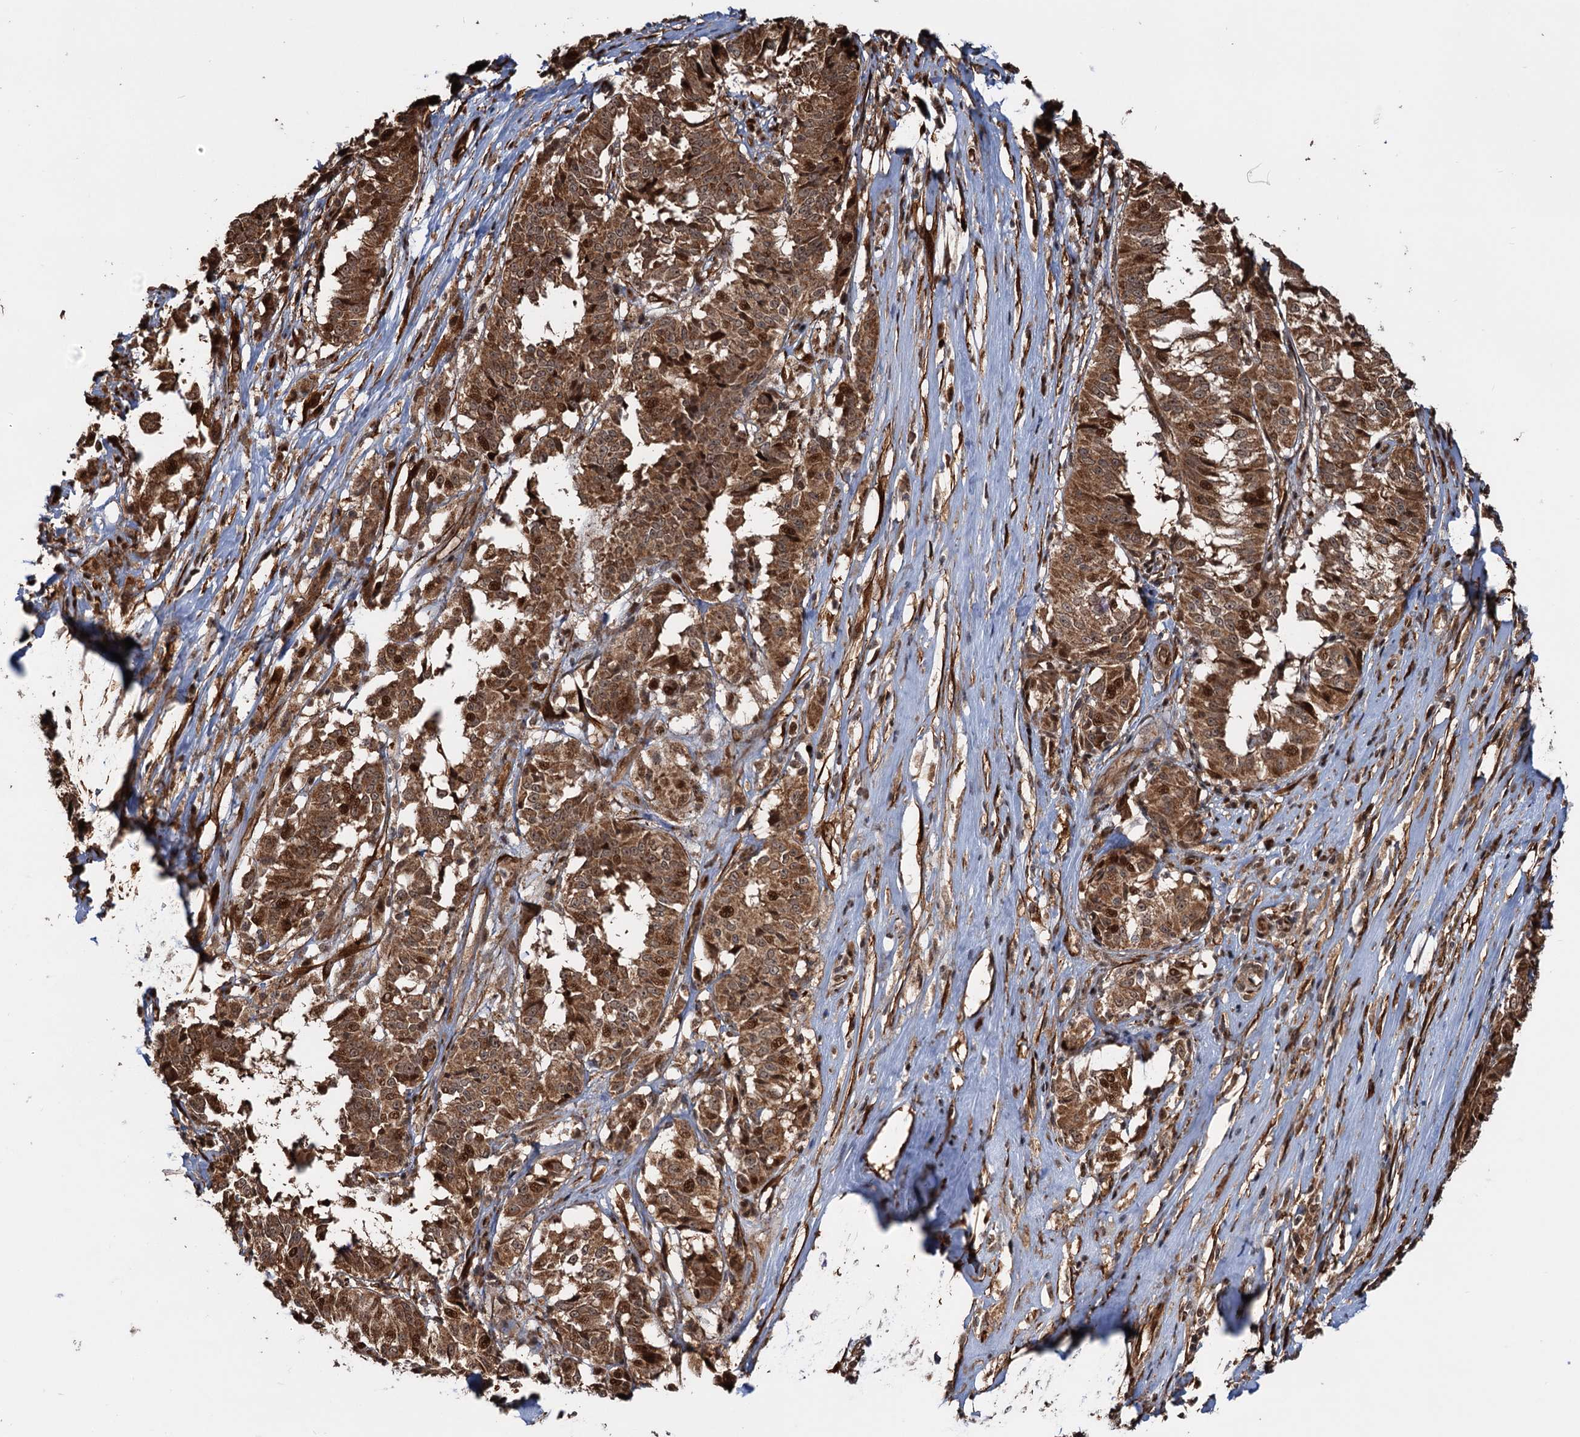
{"staining": {"intensity": "moderate", "quantity": ">75%", "location": "cytoplasmic/membranous,nuclear"}, "tissue": "melanoma", "cell_type": "Tumor cells", "image_type": "cancer", "snomed": [{"axis": "morphology", "description": "Malignant melanoma, NOS"}, {"axis": "topography", "description": "Skin"}], "caption": "Immunohistochemistry (IHC) photomicrograph of neoplastic tissue: melanoma stained using immunohistochemistry (IHC) reveals medium levels of moderate protein expression localized specifically in the cytoplasmic/membranous and nuclear of tumor cells, appearing as a cytoplasmic/membranous and nuclear brown color.", "gene": "SNRNP25", "patient": {"sex": "female", "age": 72}}